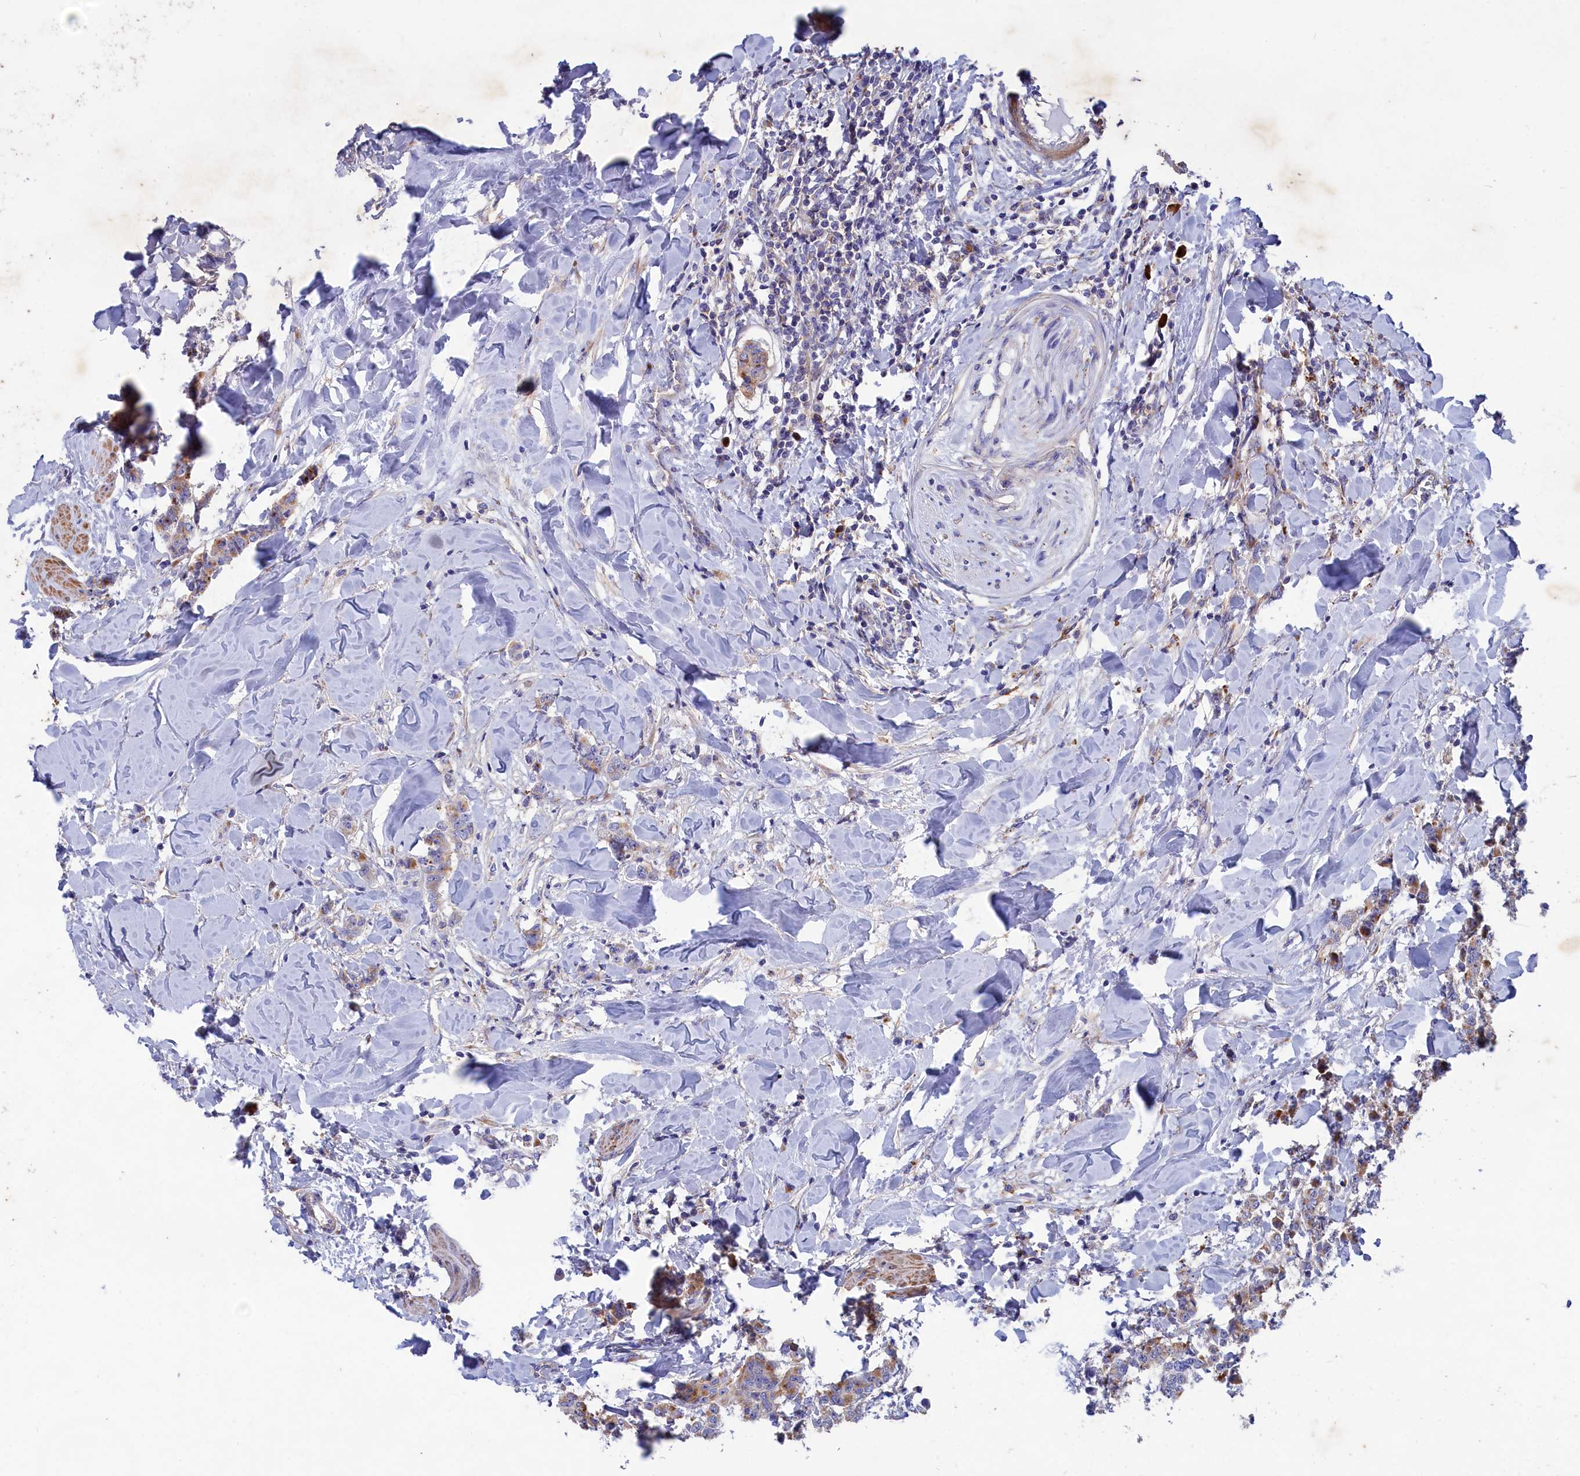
{"staining": {"intensity": "weak", "quantity": "25%-75%", "location": "cytoplasmic/membranous"}, "tissue": "breast cancer", "cell_type": "Tumor cells", "image_type": "cancer", "snomed": [{"axis": "morphology", "description": "Duct carcinoma"}, {"axis": "topography", "description": "Breast"}], "caption": "Protein staining by IHC exhibits weak cytoplasmic/membranous staining in about 25%-75% of tumor cells in breast cancer (intraductal carcinoma).", "gene": "SCAMP4", "patient": {"sex": "female", "age": 40}}